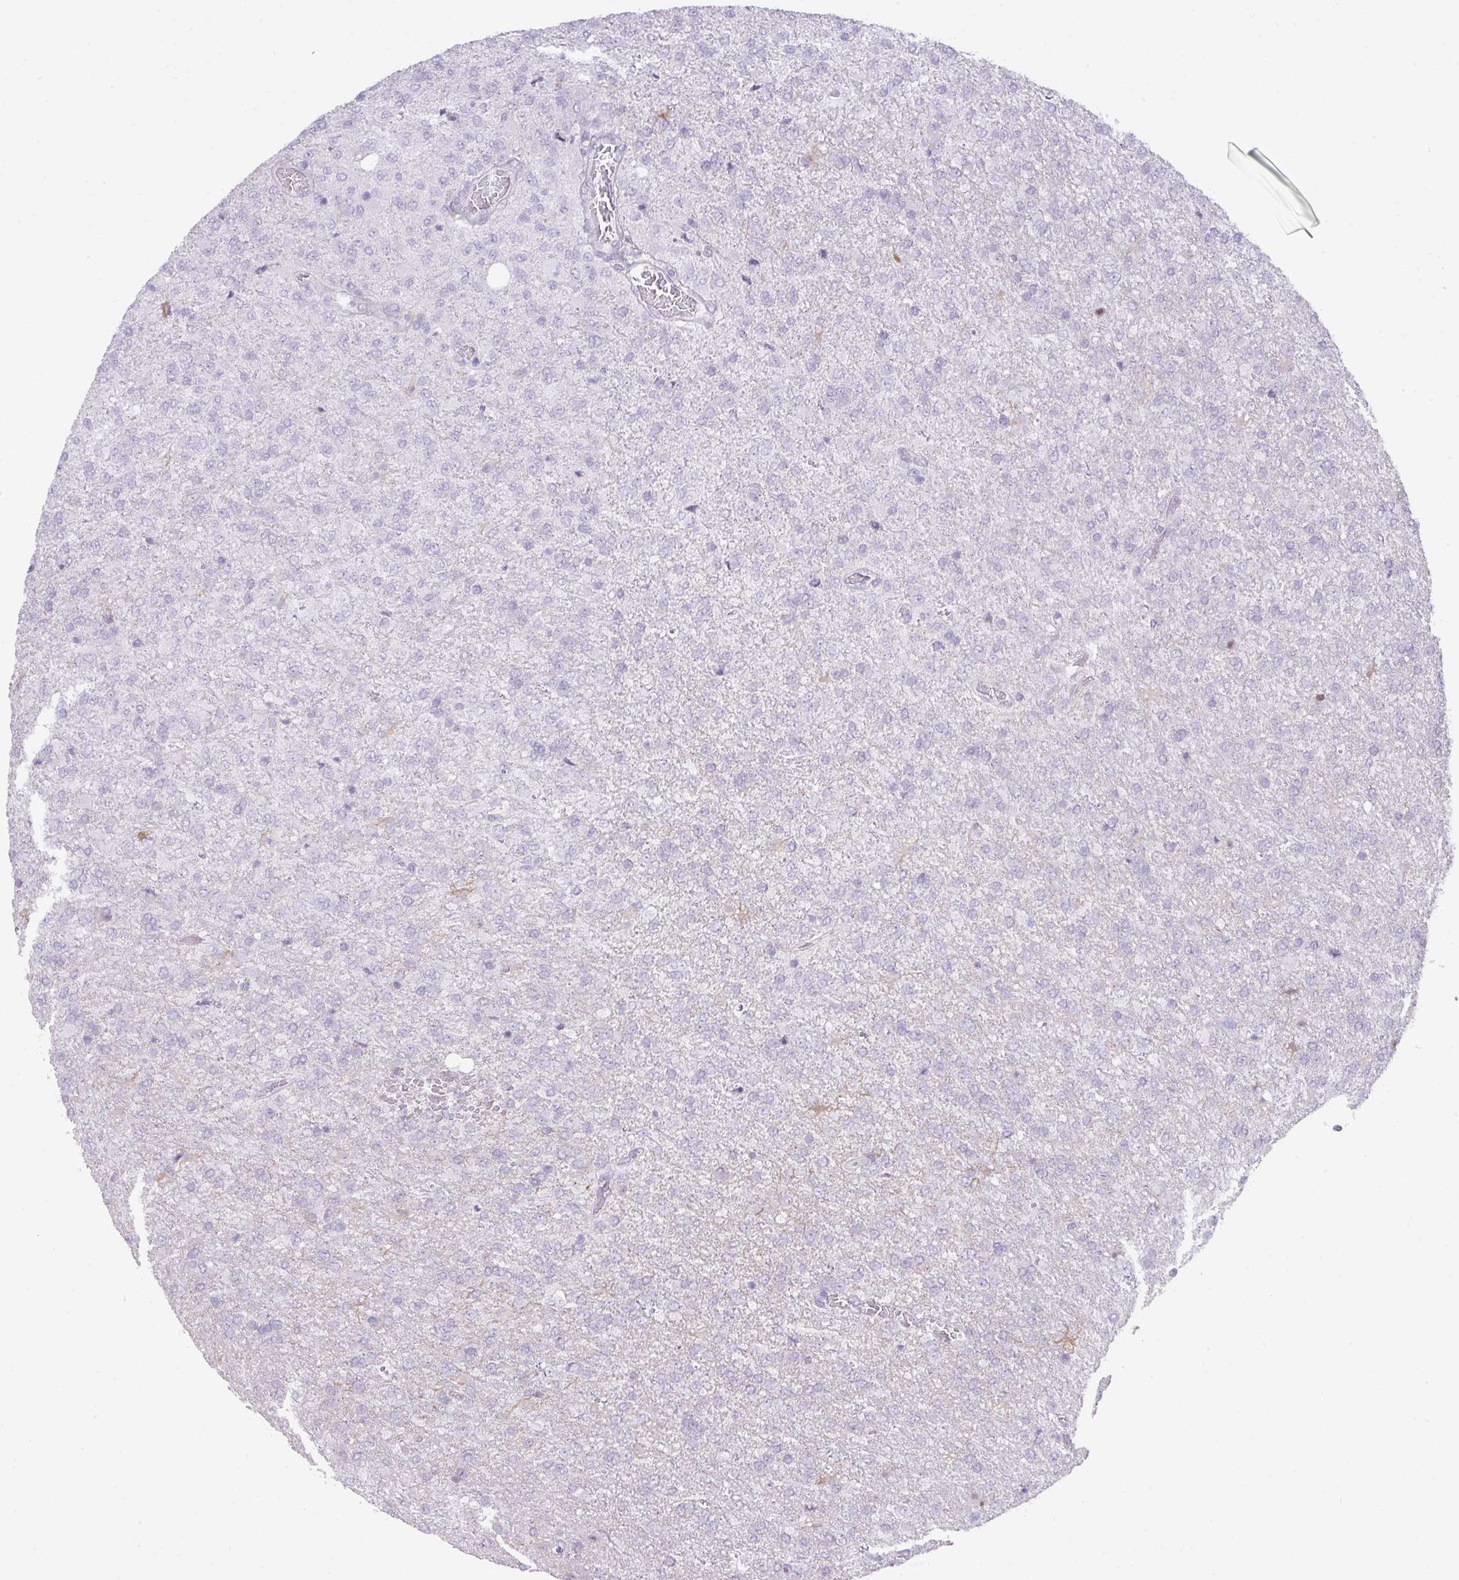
{"staining": {"intensity": "negative", "quantity": "none", "location": "none"}, "tissue": "glioma", "cell_type": "Tumor cells", "image_type": "cancer", "snomed": [{"axis": "morphology", "description": "Glioma, malignant, High grade"}, {"axis": "topography", "description": "Brain"}], "caption": "High magnification brightfield microscopy of malignant high-grade glioma stained with DAB (brown) and counterstained with hematoxylin (blue): tumor cells show no significant expression.", "gene": "ANKRD13B", "patient": {"sex": "female", "age": 74}}